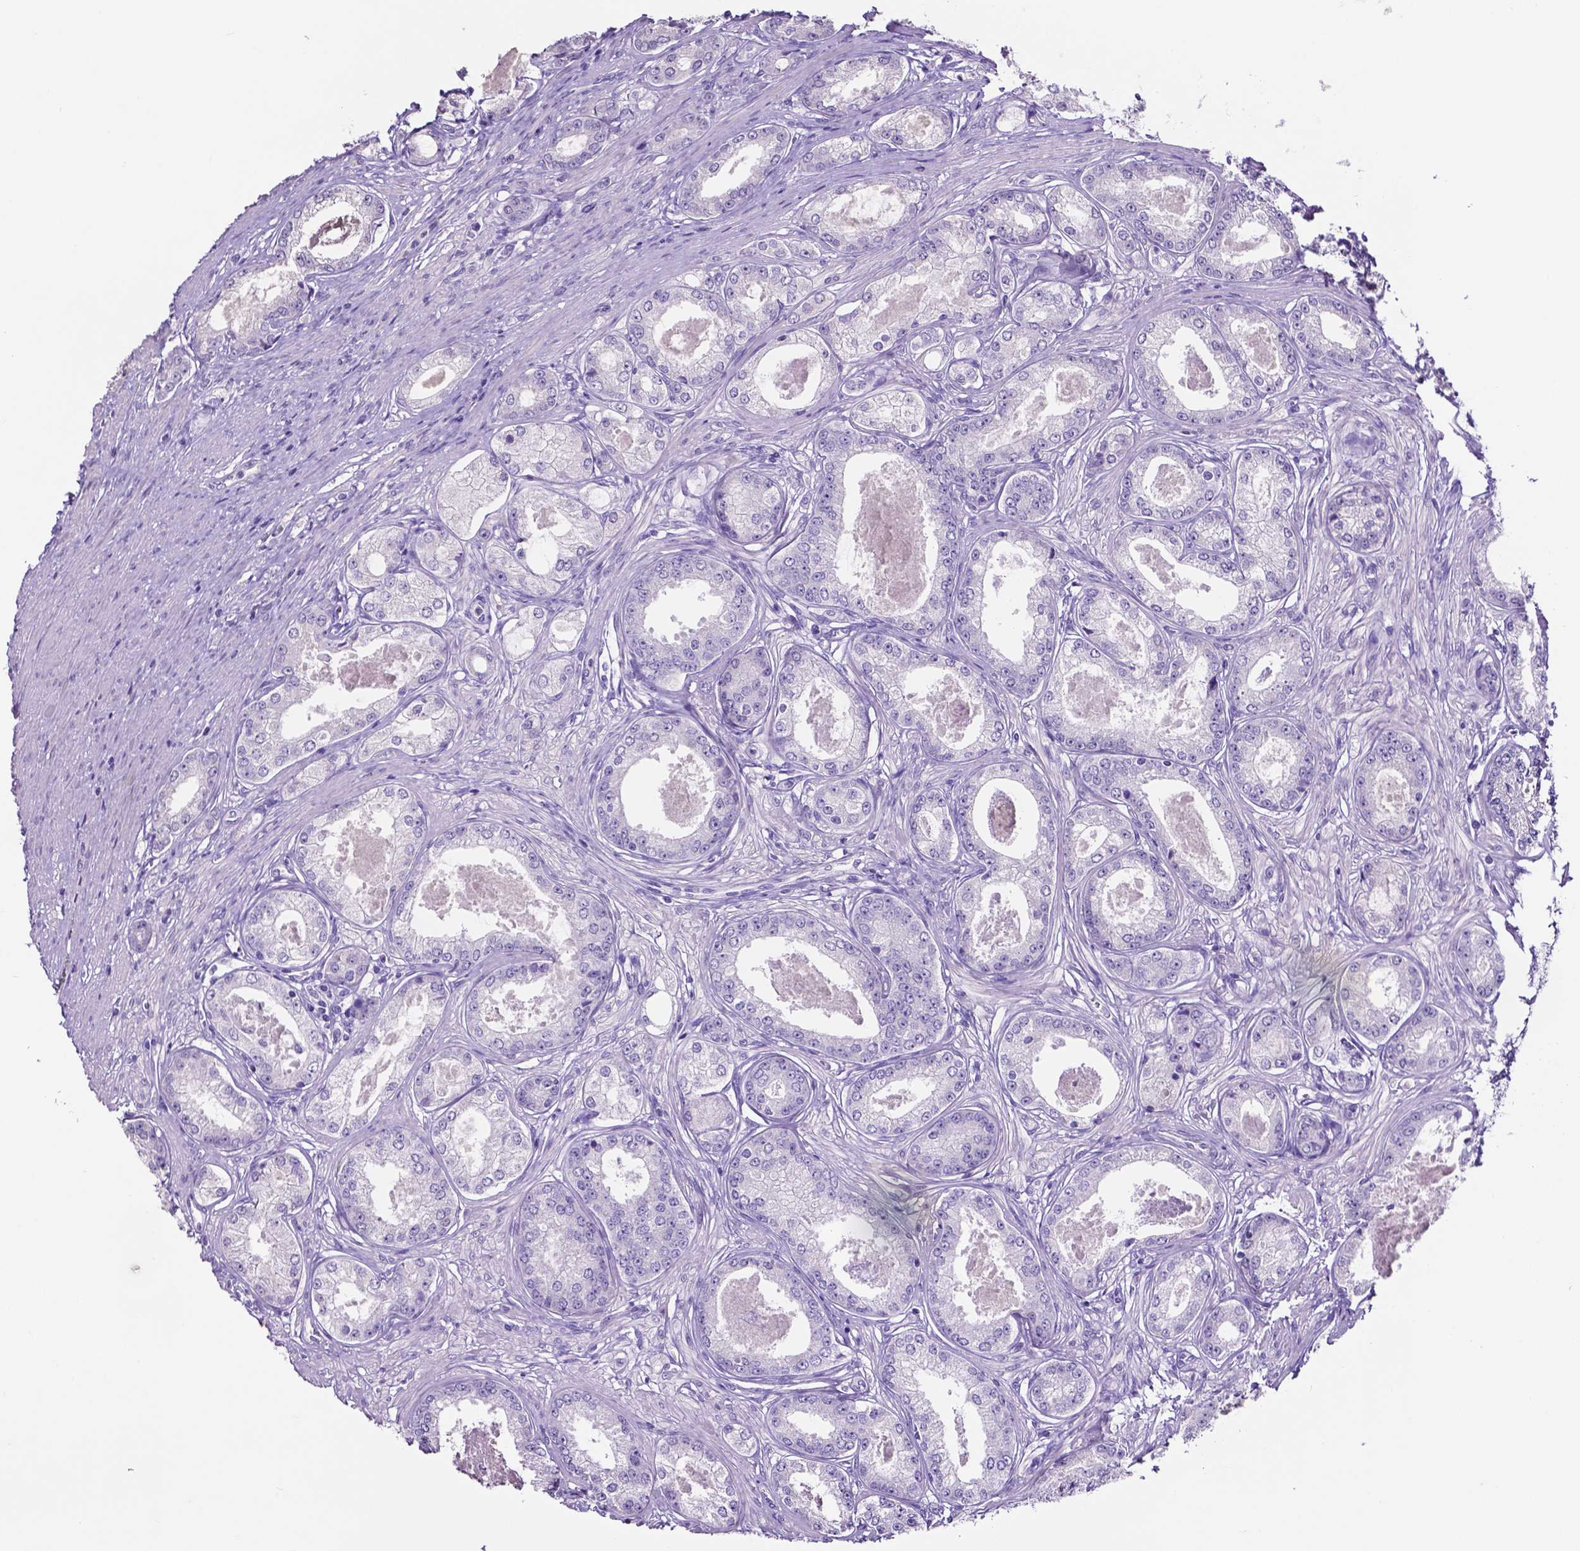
{"staining": {"intensity": "negative", "quantity": "none", "location": "none"}, "tissue": "prostate cancer", "cell_type": "Tumor cells", "image_type": "cancer", "snomed": [{"axis": "morphology", "description": "Adenocarcinoma, Low grade"}, {"axis": "topography", "description": "Prostate"}], "caption": "The image demonstrates no staining of tumor cells in prostate cancer.", "gene": "SLC22A2", "patient": {"sex": "male", "age": 68}}